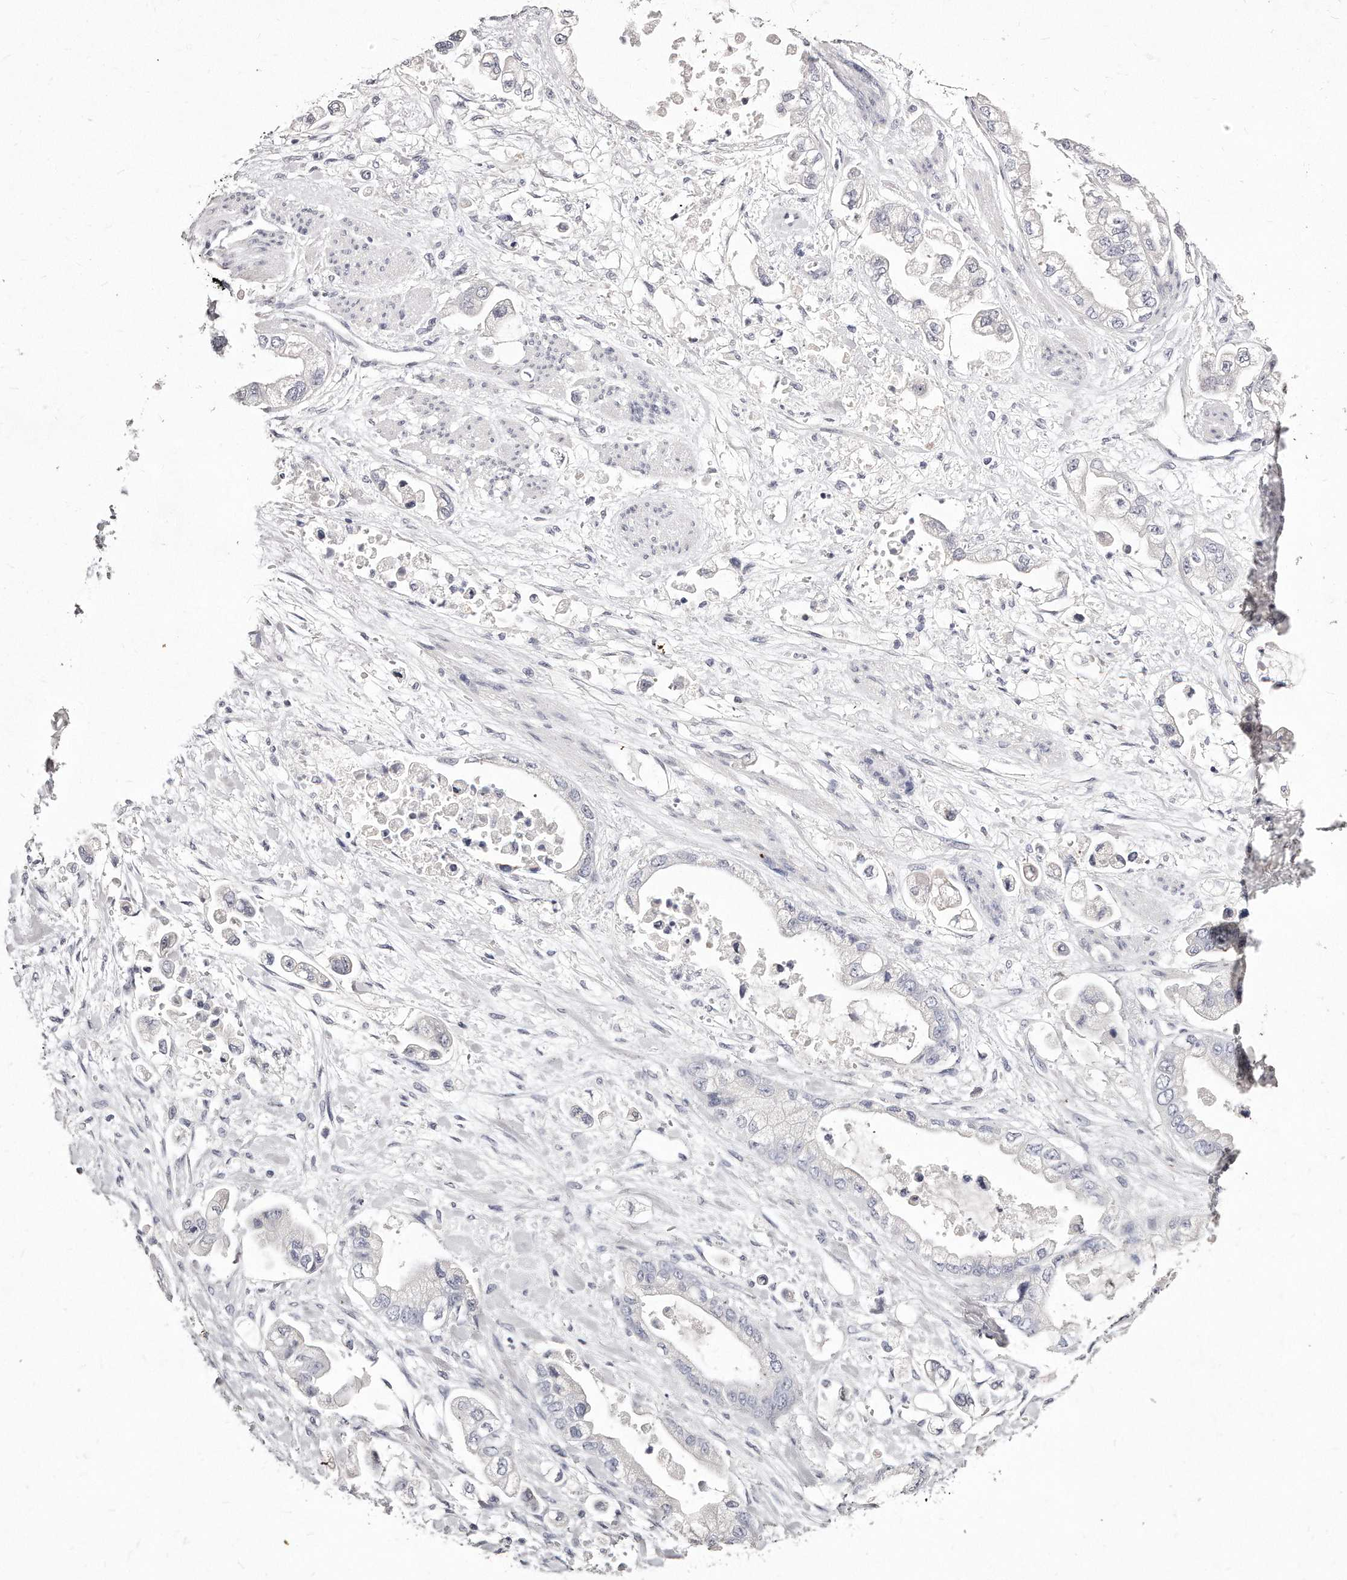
{"staining": {"intensity": "negative", "quantity": "none", "location": "none"}, "tissue": "stomach cancer", "cell_type": "Tumor cells", "image_type": "cancer", "snomed": [{"axis": "morphology", "description": "Adenocarcinoma, NOS"}, {"axis": "topography", "description": "Stomach"}], "caption": "IHC micrograph of human stomach cancer (adenocarcinoma) stained for a protein (brown), which reveals no expression in tumor cells.", "gene": "GDA", "patient": {"sex": "male", "age": 62}}